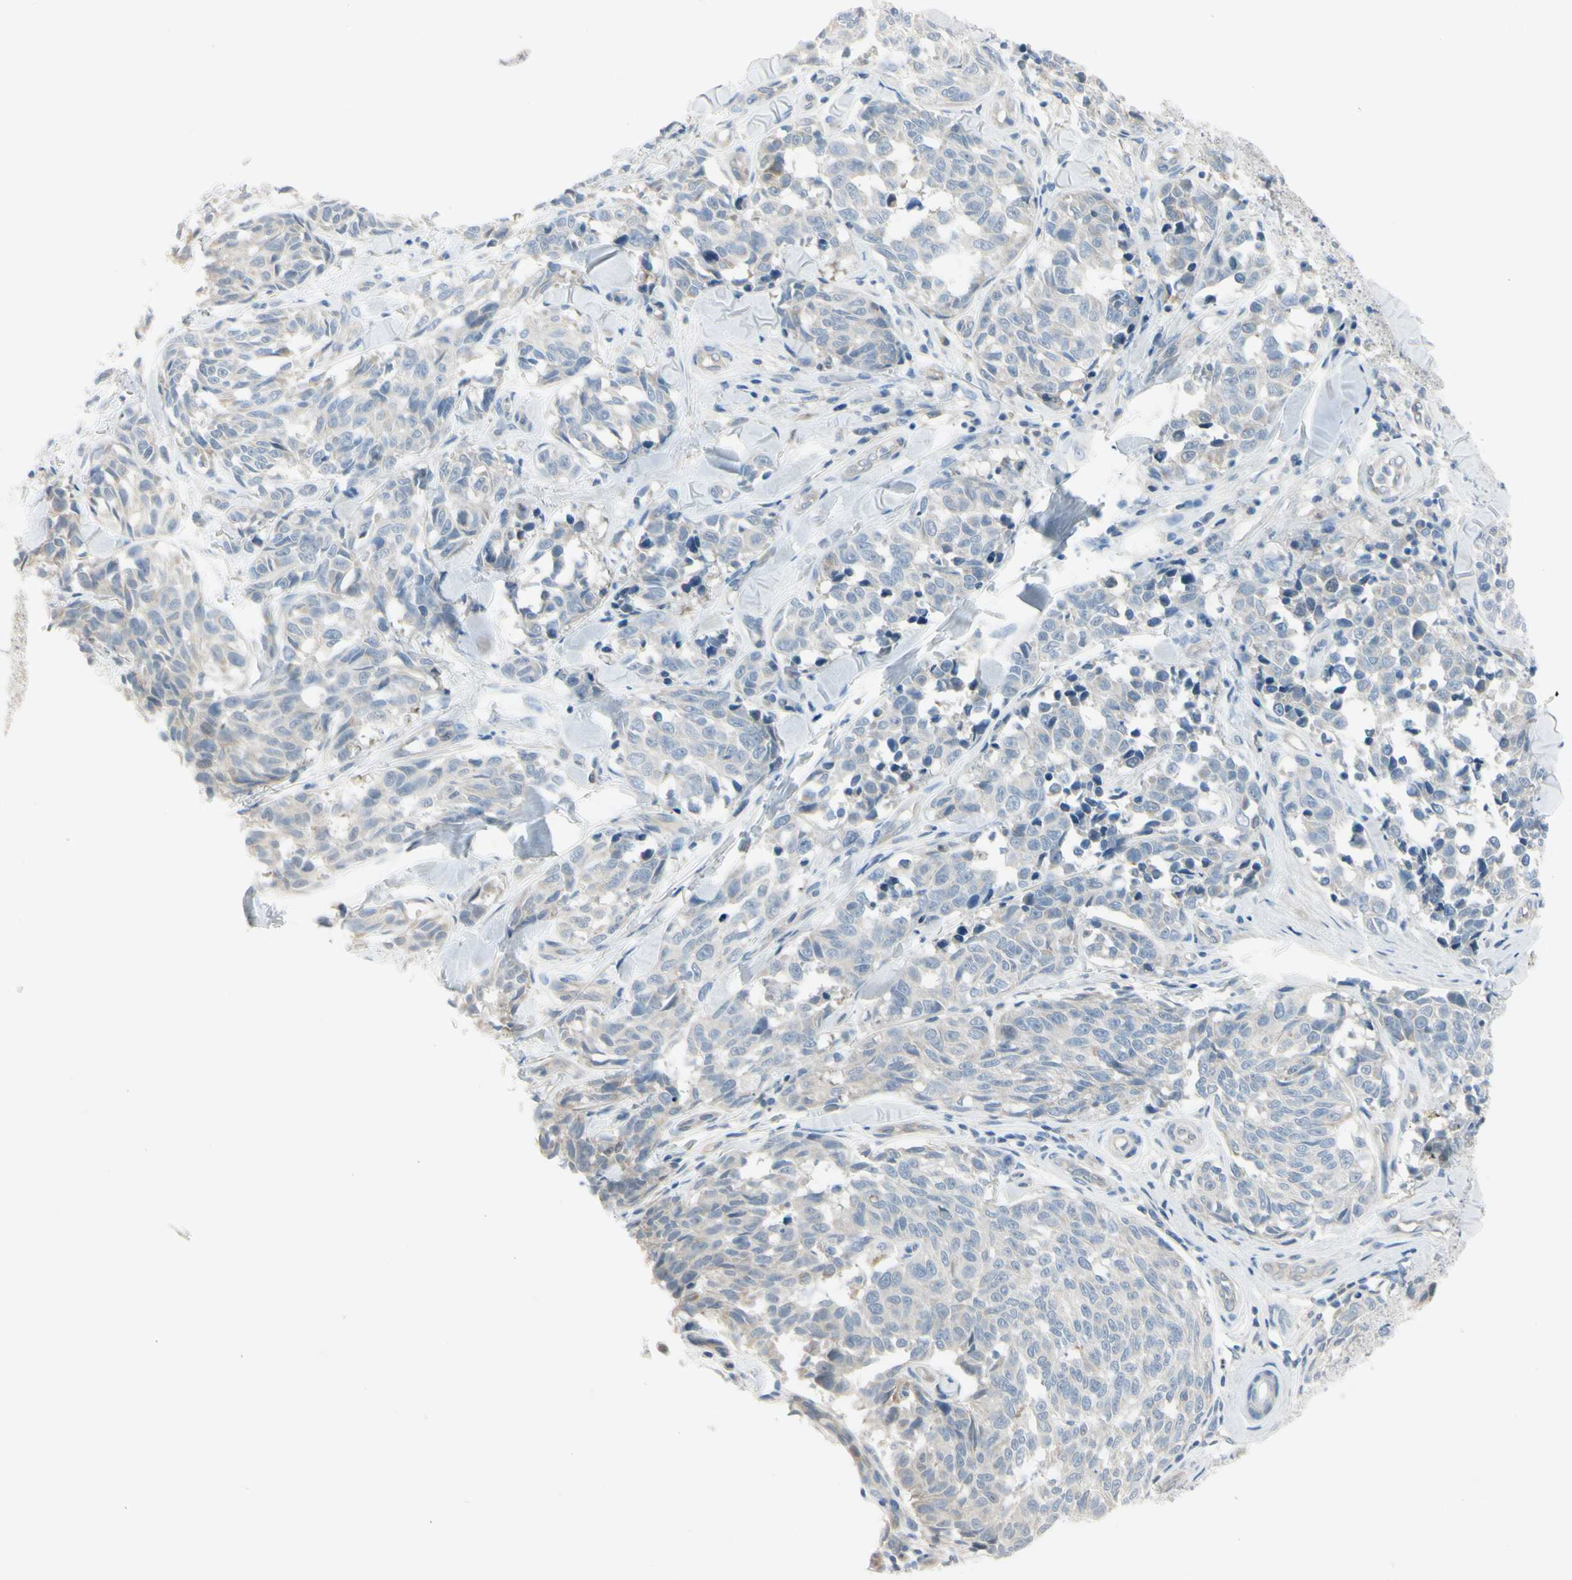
{"staining": {"intensity": "weak", "quantity": "<25%", "location": "cytoplasmic/membranous"}, "tissue": "melanoma", "cell_type": "Tumor cells", "image_type": "cancer", "snomed": [{"axis": "morphology", "description": "Malignant melanoma, NOS"}, {"axis": "topography", "description": "Skin"}], "caption": "The histopathology image displays no significant staining in tumor cells of melanoma. (DAB immunohistochemistry (IHC), high magnification).", "gene": "ASB9", "patient": {"sex": "female", "age": 64}}